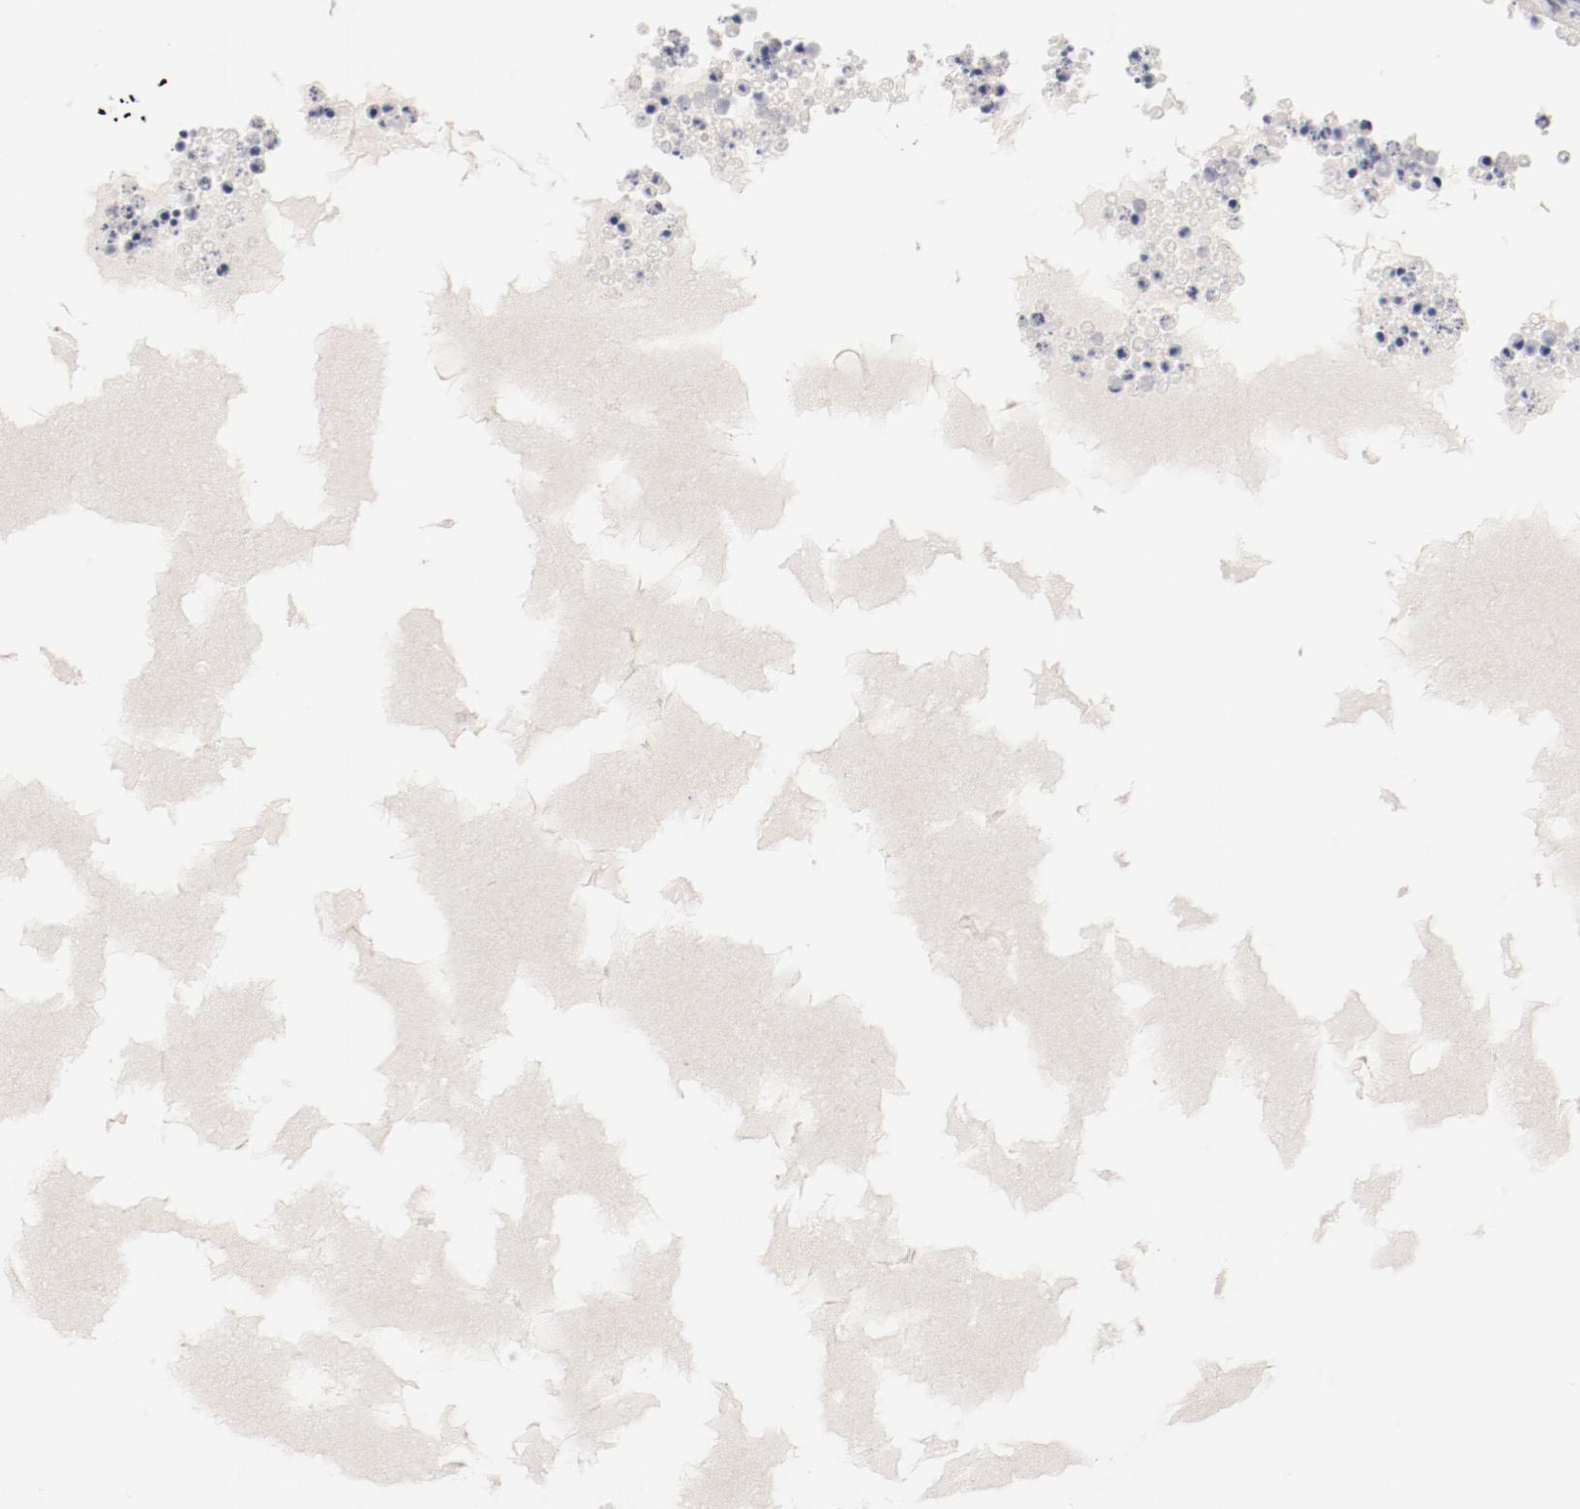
{"staining": {"intensity": "negative", "quantity": "none", "location": "none"}, "tissue": "ovary", "cell_type": "Follicle cells", "image_type": "normal", "snomed": [{"axis": "morphology", "description": "Normal tissue, NOS"}, {"axis": "topography", "description": "Ovary"}], "caption": "Human ovary stained for a protein using IHC reveals no positivity in follicle cells.", "gene": "FSCB", "patient": {"sex": "female", "age": 35}}